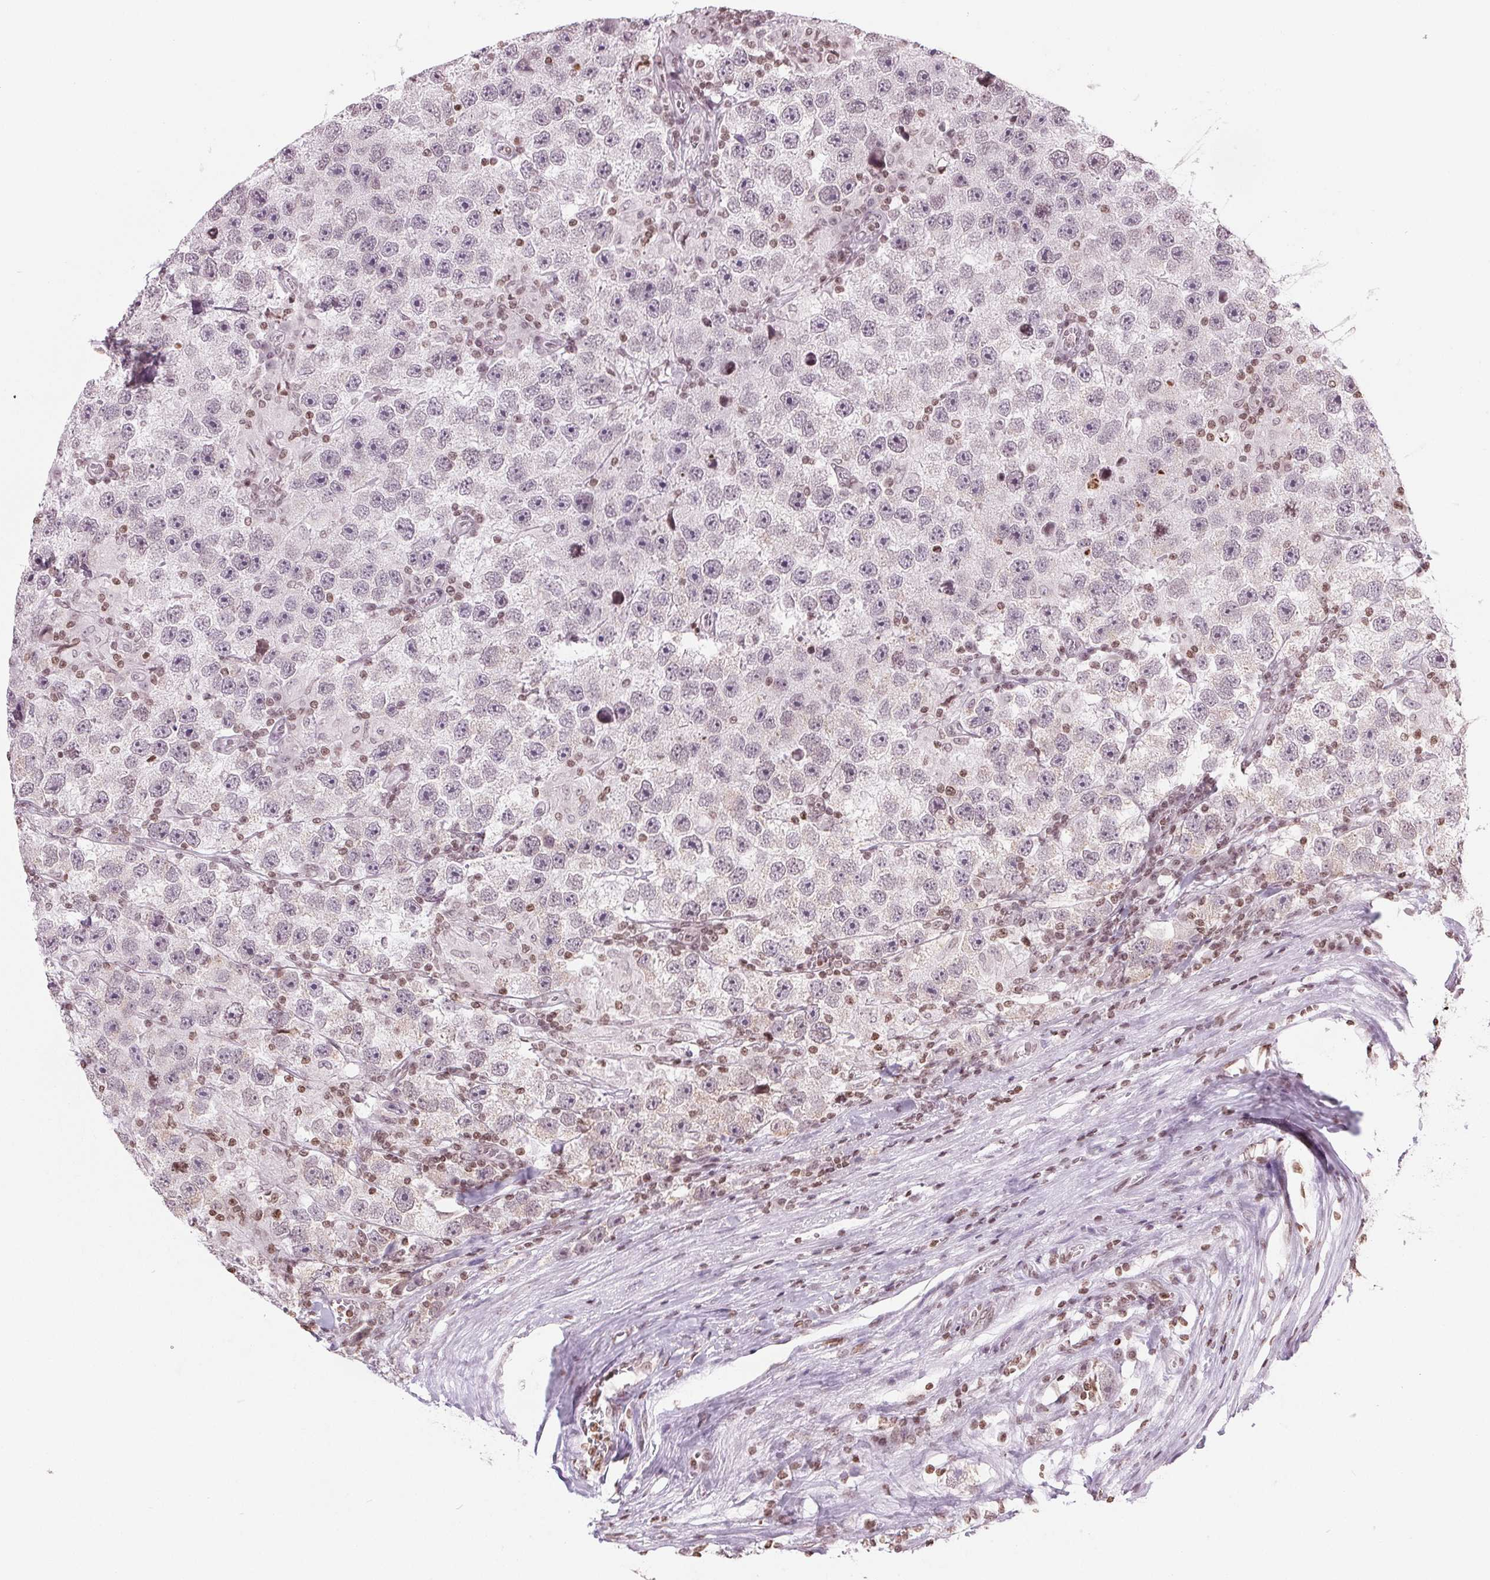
{"staining": {"intensity": "negative", "quantity": "none", "location": "none"}, "tissue": "testis cancer", "cell_type": "Tumor cells", "image_type": "cancer", "snomed": [{"axis": "morphology", "description": "Seminoma, NOS"}, {"axis": "topography", "description": "Testis"}], "caption": "An image of human testis cancer is negative for staining in tumor cells.", "gene": "SMIM12", "patient": {"sex": "male", "age": 26}}